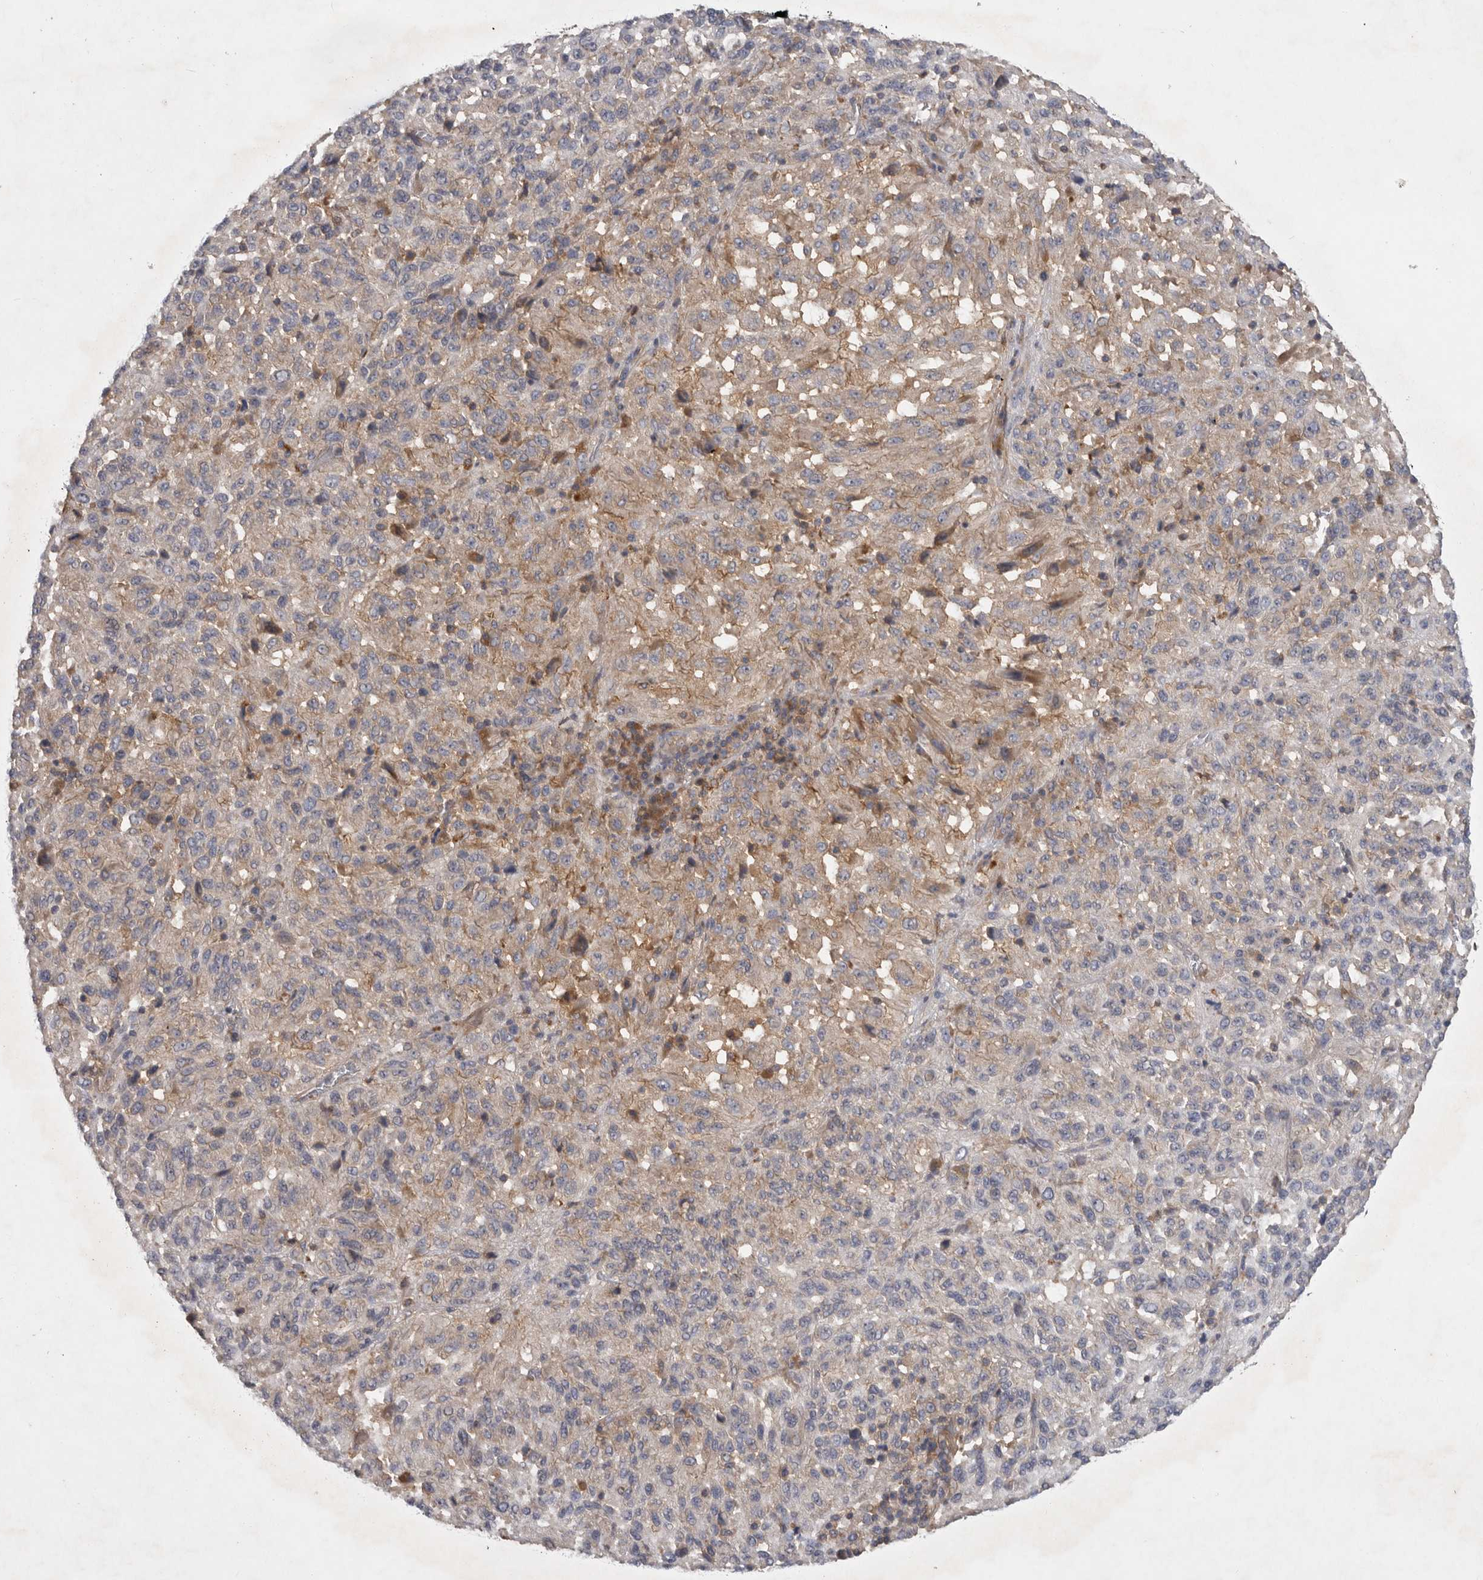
{"staining": {"intensity": "weak", "quantity": "<25%", "location": "cytoplasmic/membranous"}, "tissue": "melanoma", "cell_type": "Tumor cells", "image_type": "cancer", "snomed": [{"axis": "morphology", "description": "Malignant melanoma, Metastatic site"}, {"axis": "topography", "description": "Lung"}], "caption": "Tumor cells show no significant expression in malignant melanoma (metastatic site).", "gene": "C1orf109", "patient": {"sex": "male", "age": 64}}